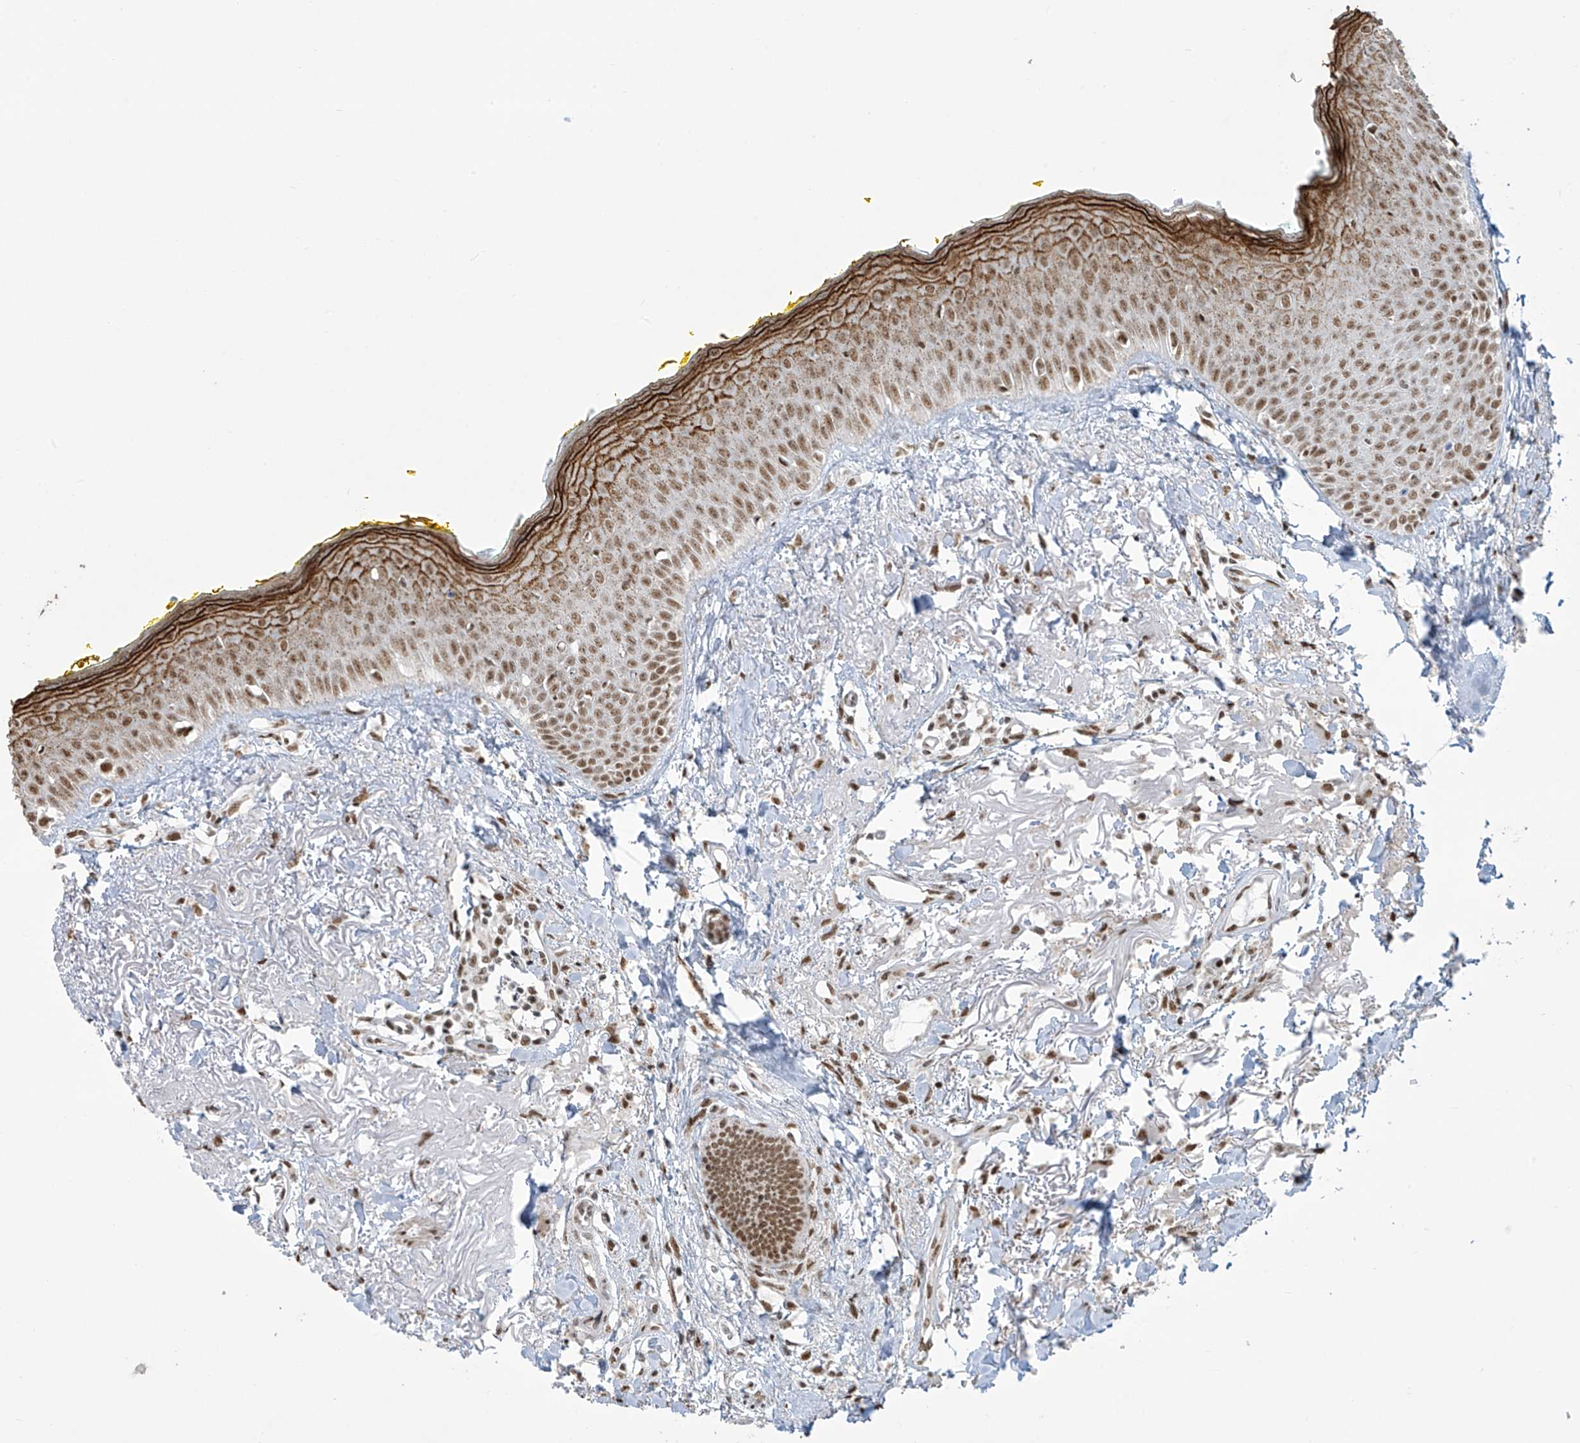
{"staining": {"intensity": "moderate", "quantity": ">75%", "location": "cytoplasmic/membranous,nuclear"}, "tissue": "oral mucosa", "cell_type": "Squamous epithelial cells", "image_type": "normal", "snomed": [{"axis": "morphology", "description": "Normal tissue, NOS"}, {"axis": "topography", "description": "Oral tissue"}], "caption": "IHC micrograph of normal oral mucosa stained for a protein (brown), which displays medium levels of moderate cytoplasmic/membranous,nuclear staining in approximately >75% of squamous epithelial cells.", "gene": "MS4A6A", "patient": {"sex": "female", "age": 70}}